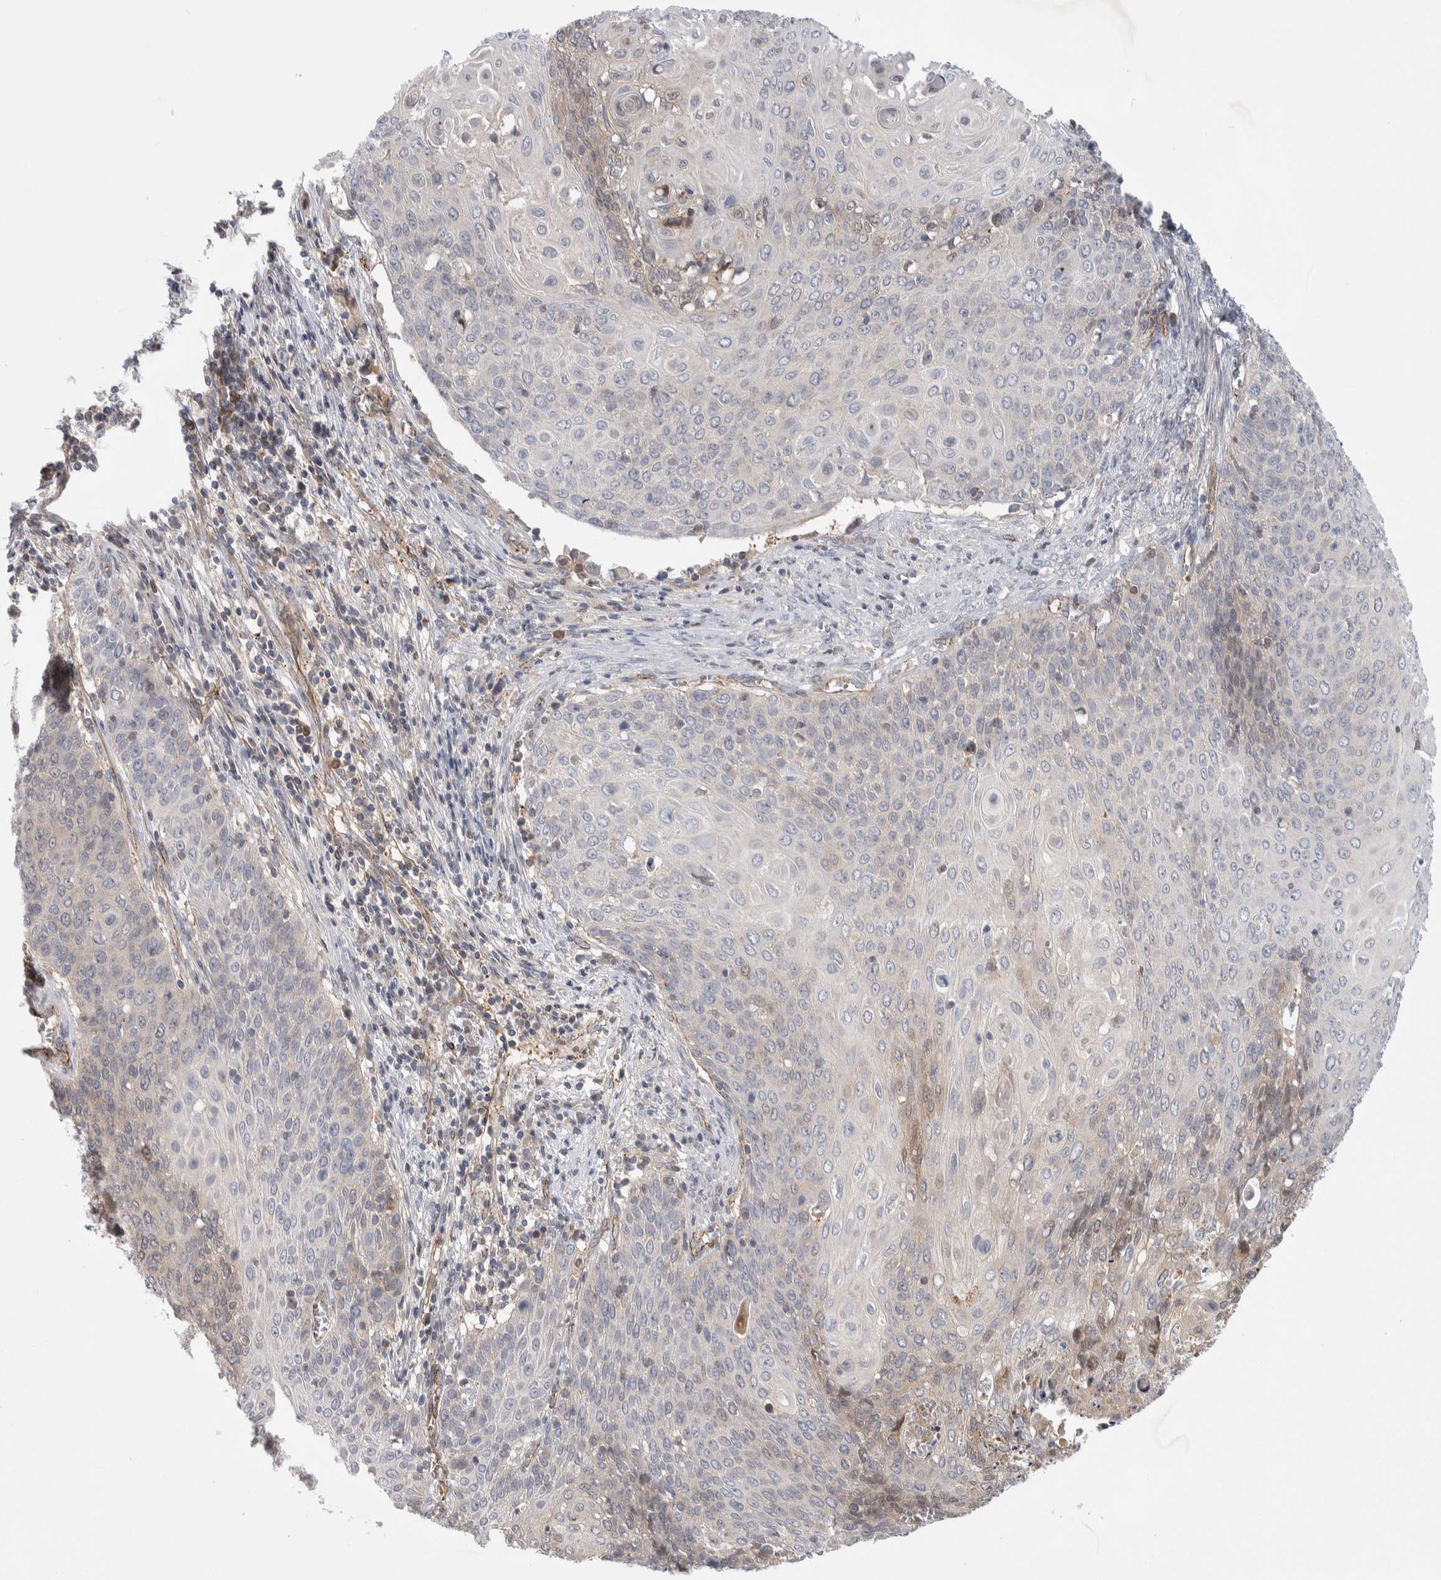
{"staining": {"intensity": "weak", "quantity": "25%-75%", "location": "cytoplasmic/membranous"}, "tissue": "cervical cancer", "cell_type": "Tumor cells", "image_type": "cancer", "snomed": [{"axis": "morphology", "description": "Squamous cell carcinoma, NOS"}, {"axis": "topography", "description": "Cervix"}], "caption": "IHC of squamous cell carcinoma (cervical) shows low levels of weak cytoplasmic/membranous positivity in approximately 25%-75% of tumor cells. (brown staining indicates protein expression, while blue staining denotes nuclei).", "gene": "ZNF862", "patient": {"sex": "female", "age": 39}}